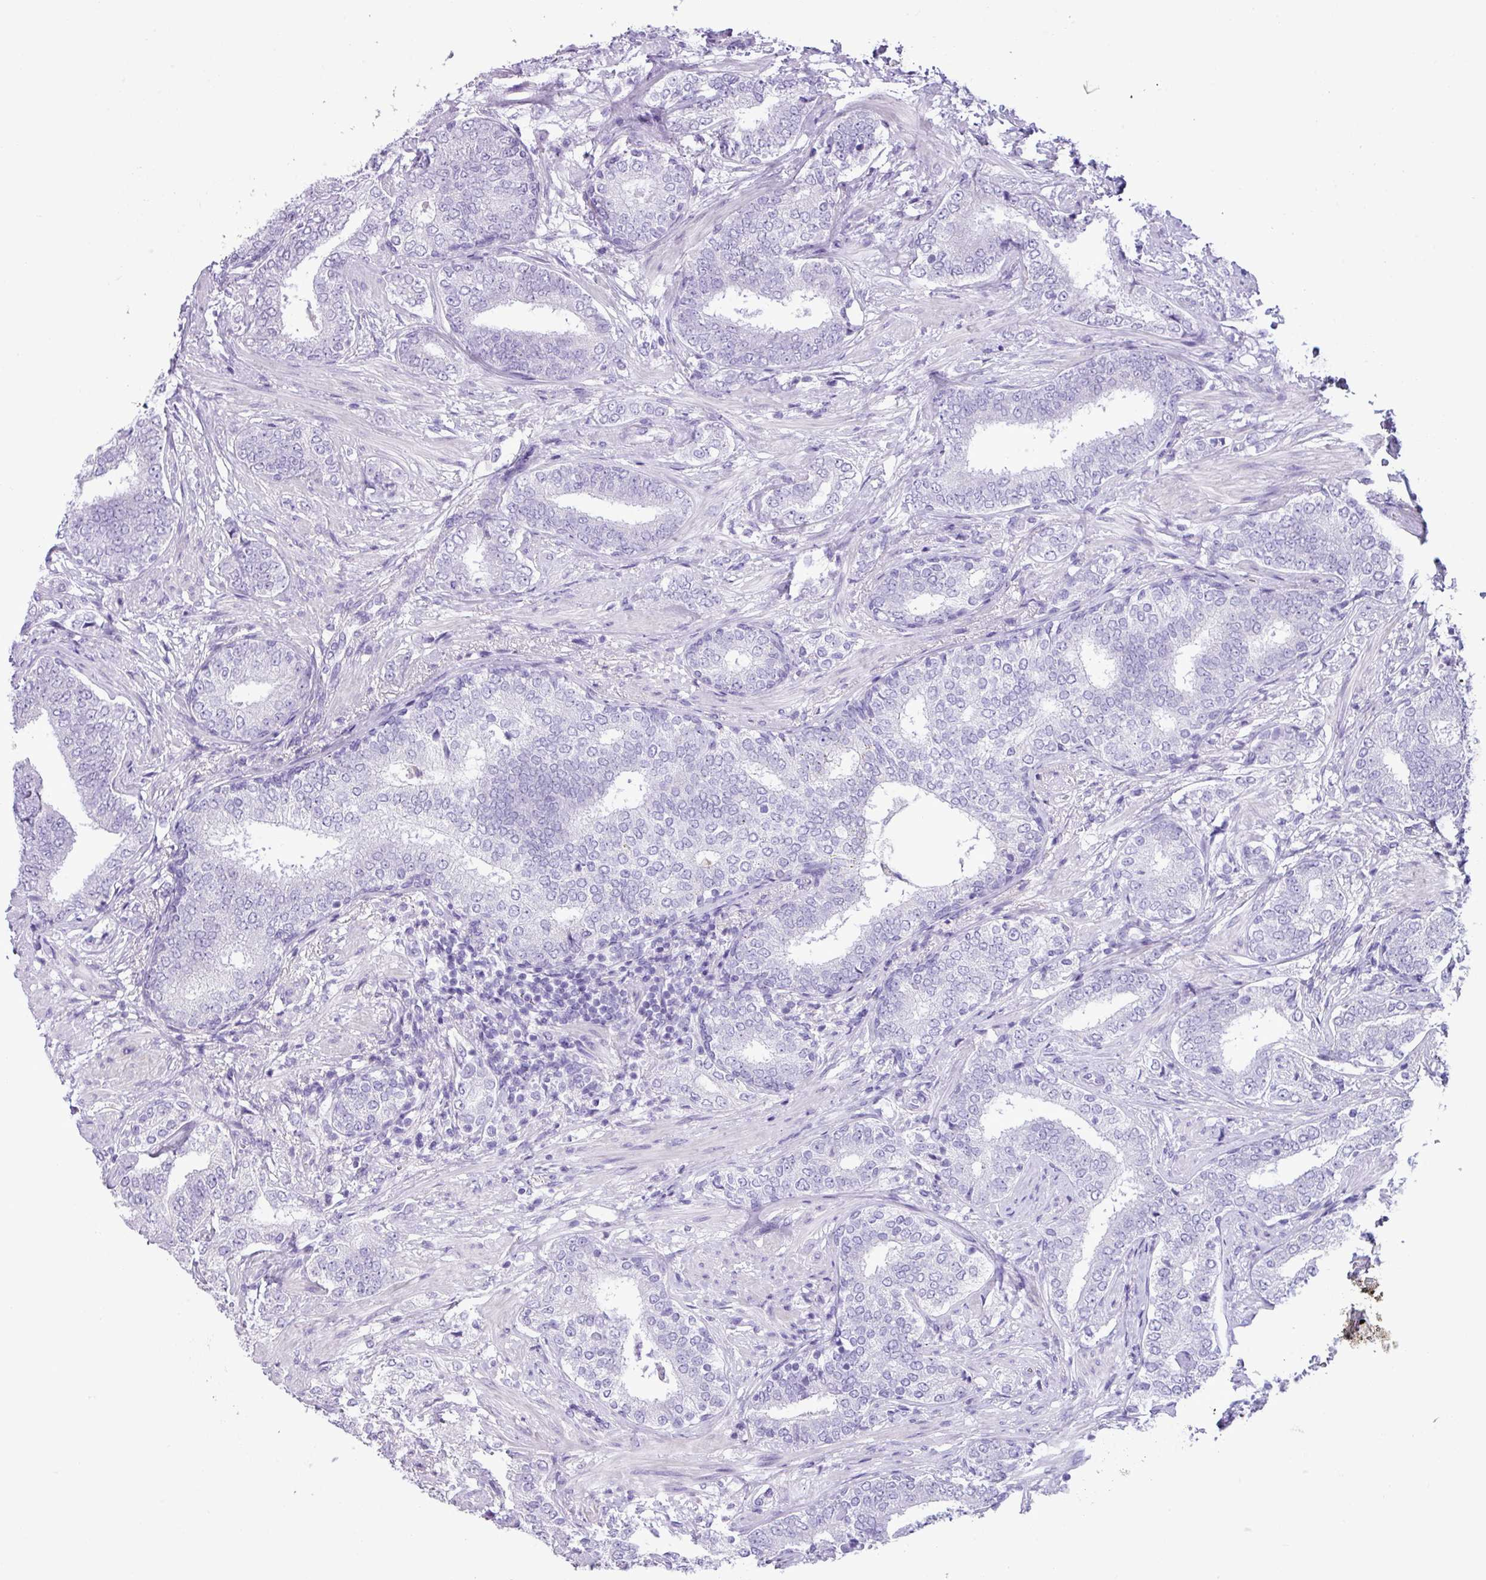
{"staining": {"intensity": "negative", "quantity": "none", "location": "none"}, "tissue": "prostate cancer", "cell_type": "Tumor cells", "image_type": "cancer", "snomed": [{"axis": "morphology", "description": "Adenocarcinoma, High grade"}, {"axis": "topography", "description": "Prostate"}], "caption": "An IHC micrograph of prostate adenocarcinoma (high-grade) is shown. There is no staining in tumor cells of prostate adenocarcinoma (high-grade).", "gene": "AGO3", "patient": {"sex": "male", "age": 72}}